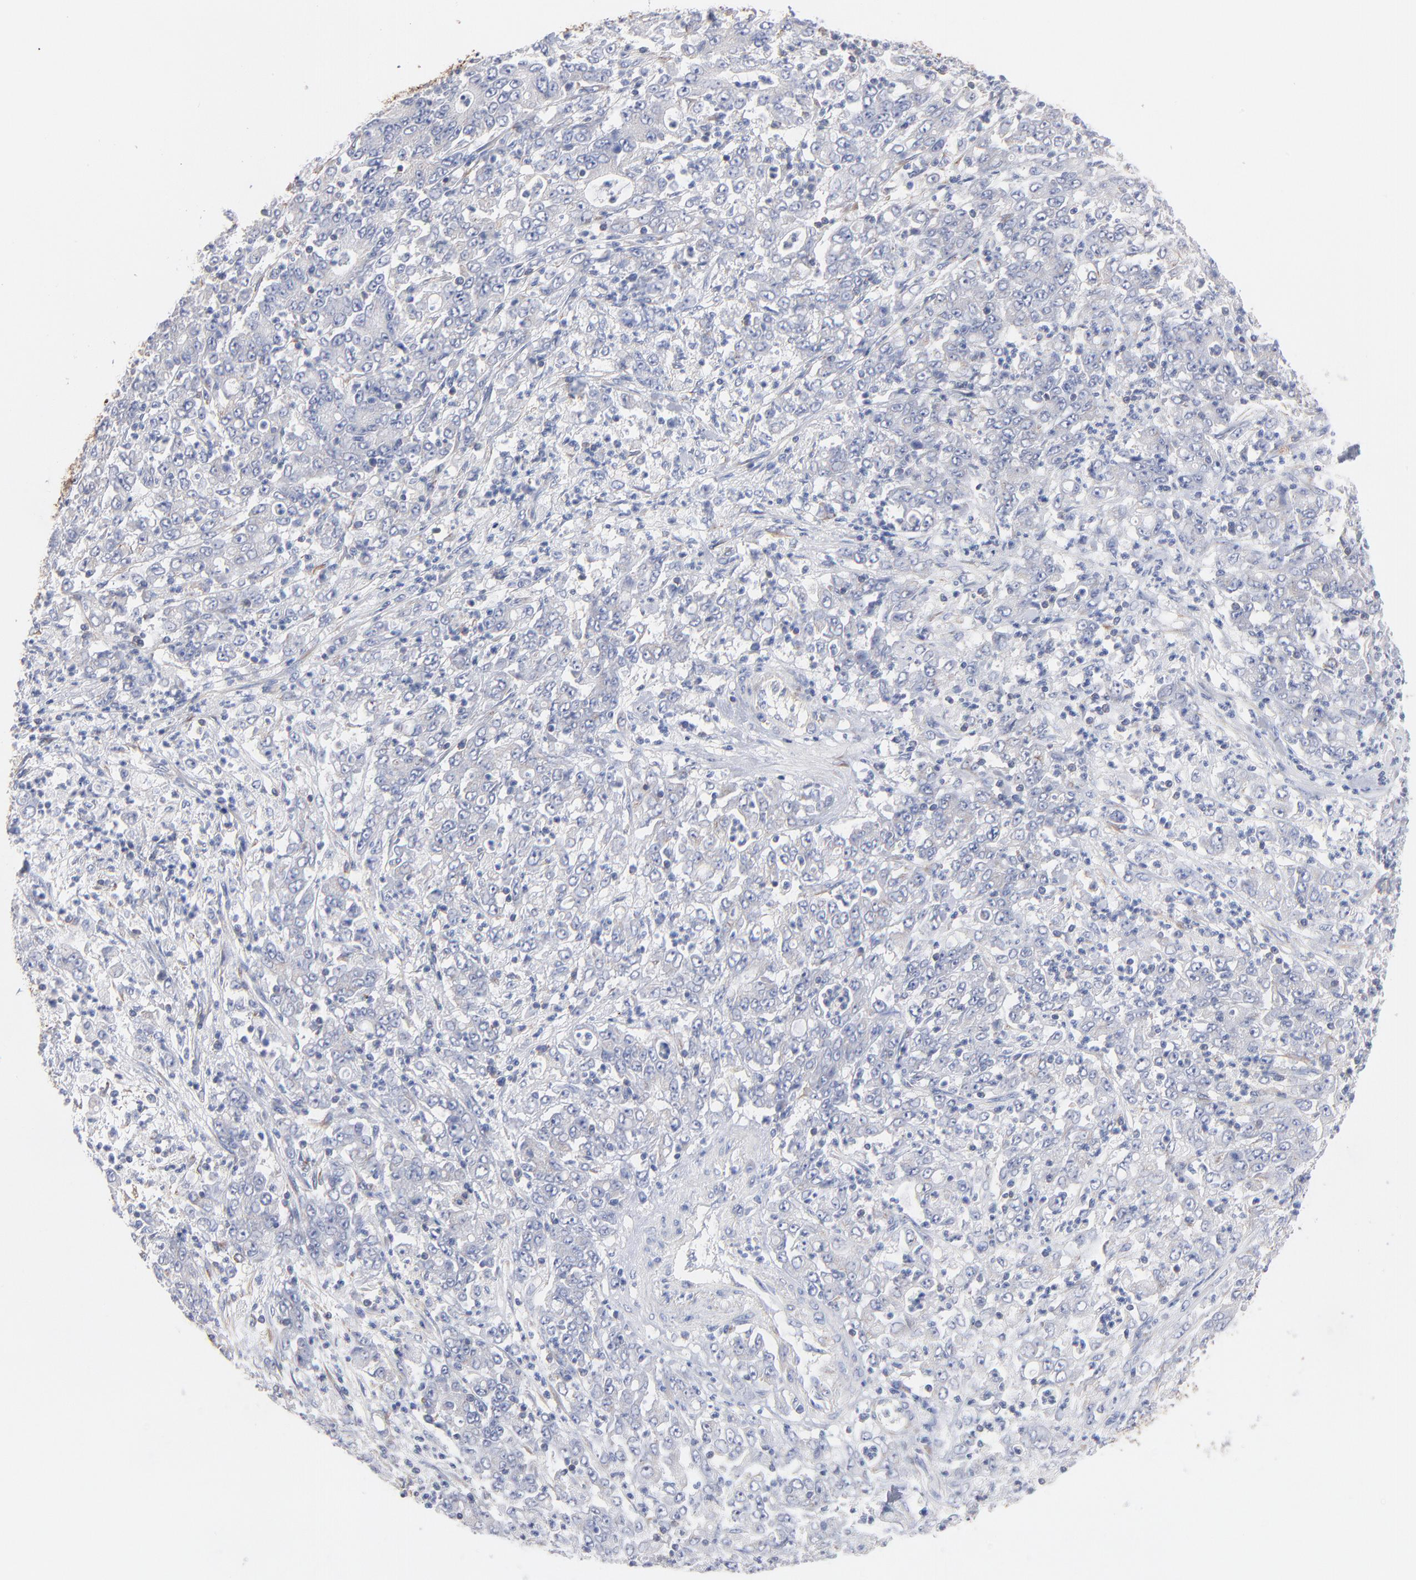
{"staining": {"intensity": "negative", "quantity": "none", "location": "none"}, "tissue": "stomach cancer", "cell_type": "Tumor cells", "image_type": "cancer", "snomed": [{"axis": "morphology", "description": "Adenocarcinoma, NOS"}, {"axis": "topography", "description": "Stomach, lower"}], "caption": "Immunohistochemistry (IHC) of human stomach cancer (adenocarcinoma) demonstrates no expression in tumor cells.", "gene": "SEPTIN6", "patient": {"sex": "female", "age": 71}}